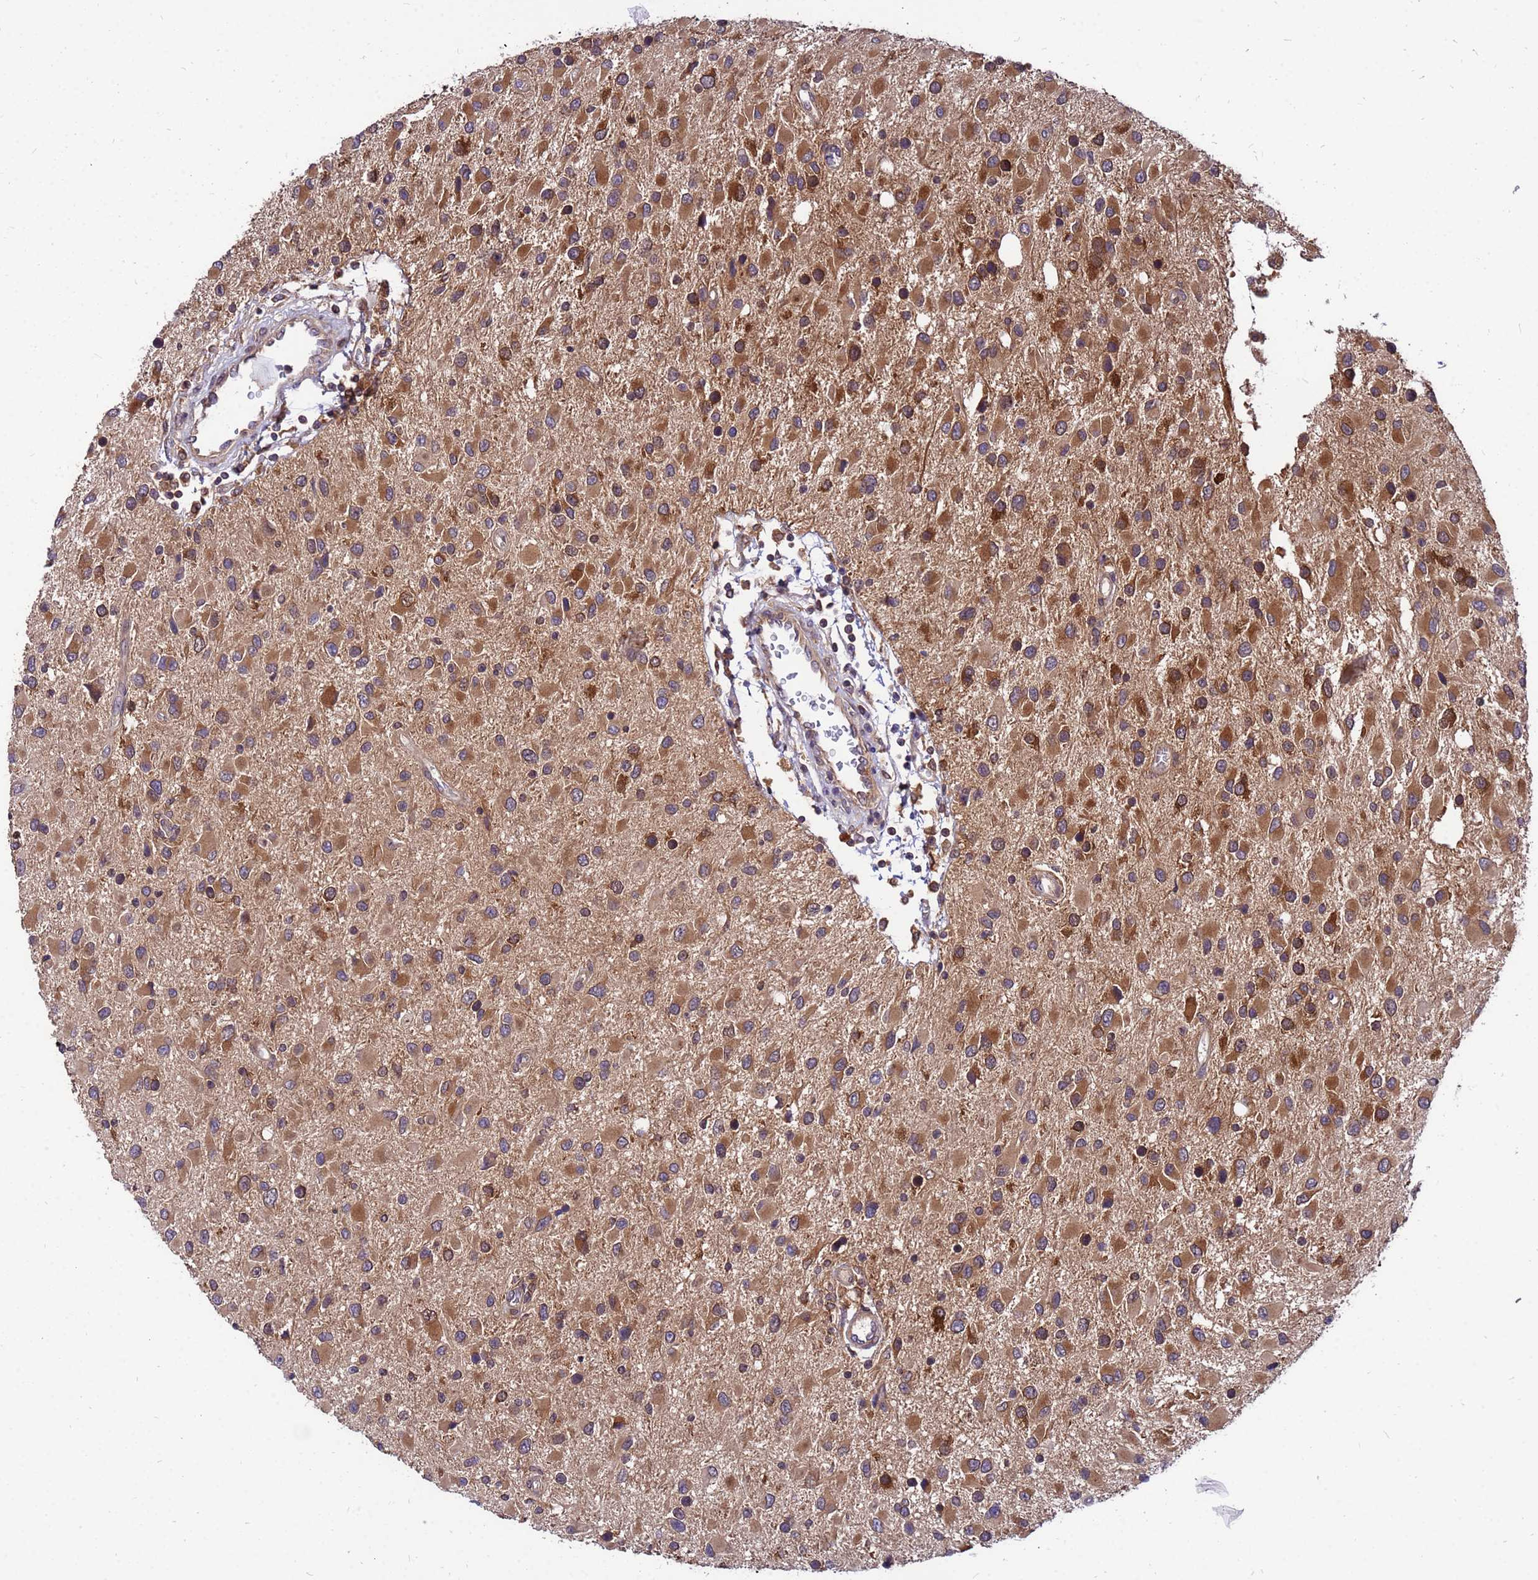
{"staining": {"intensity": "moderate", "quantity": ">75%", "location": "cytoplasmic/membranous"}, "tissue": "glioma", "cell_type": "Tumor cells", "image_type": "cancer", "snomed": [{"axis": "morphology", "description": "Glioma, malignant, High grade"}, {"axis": "topography", "description": "Brain"}], "caption": "A medium amount of moderate cytoplasmic/membranous positivity is appreciated in approximately >75% of tumor cells in glioma tissue.", "gene": "GET3", "patient": {"sex": "male", "age": 53}}